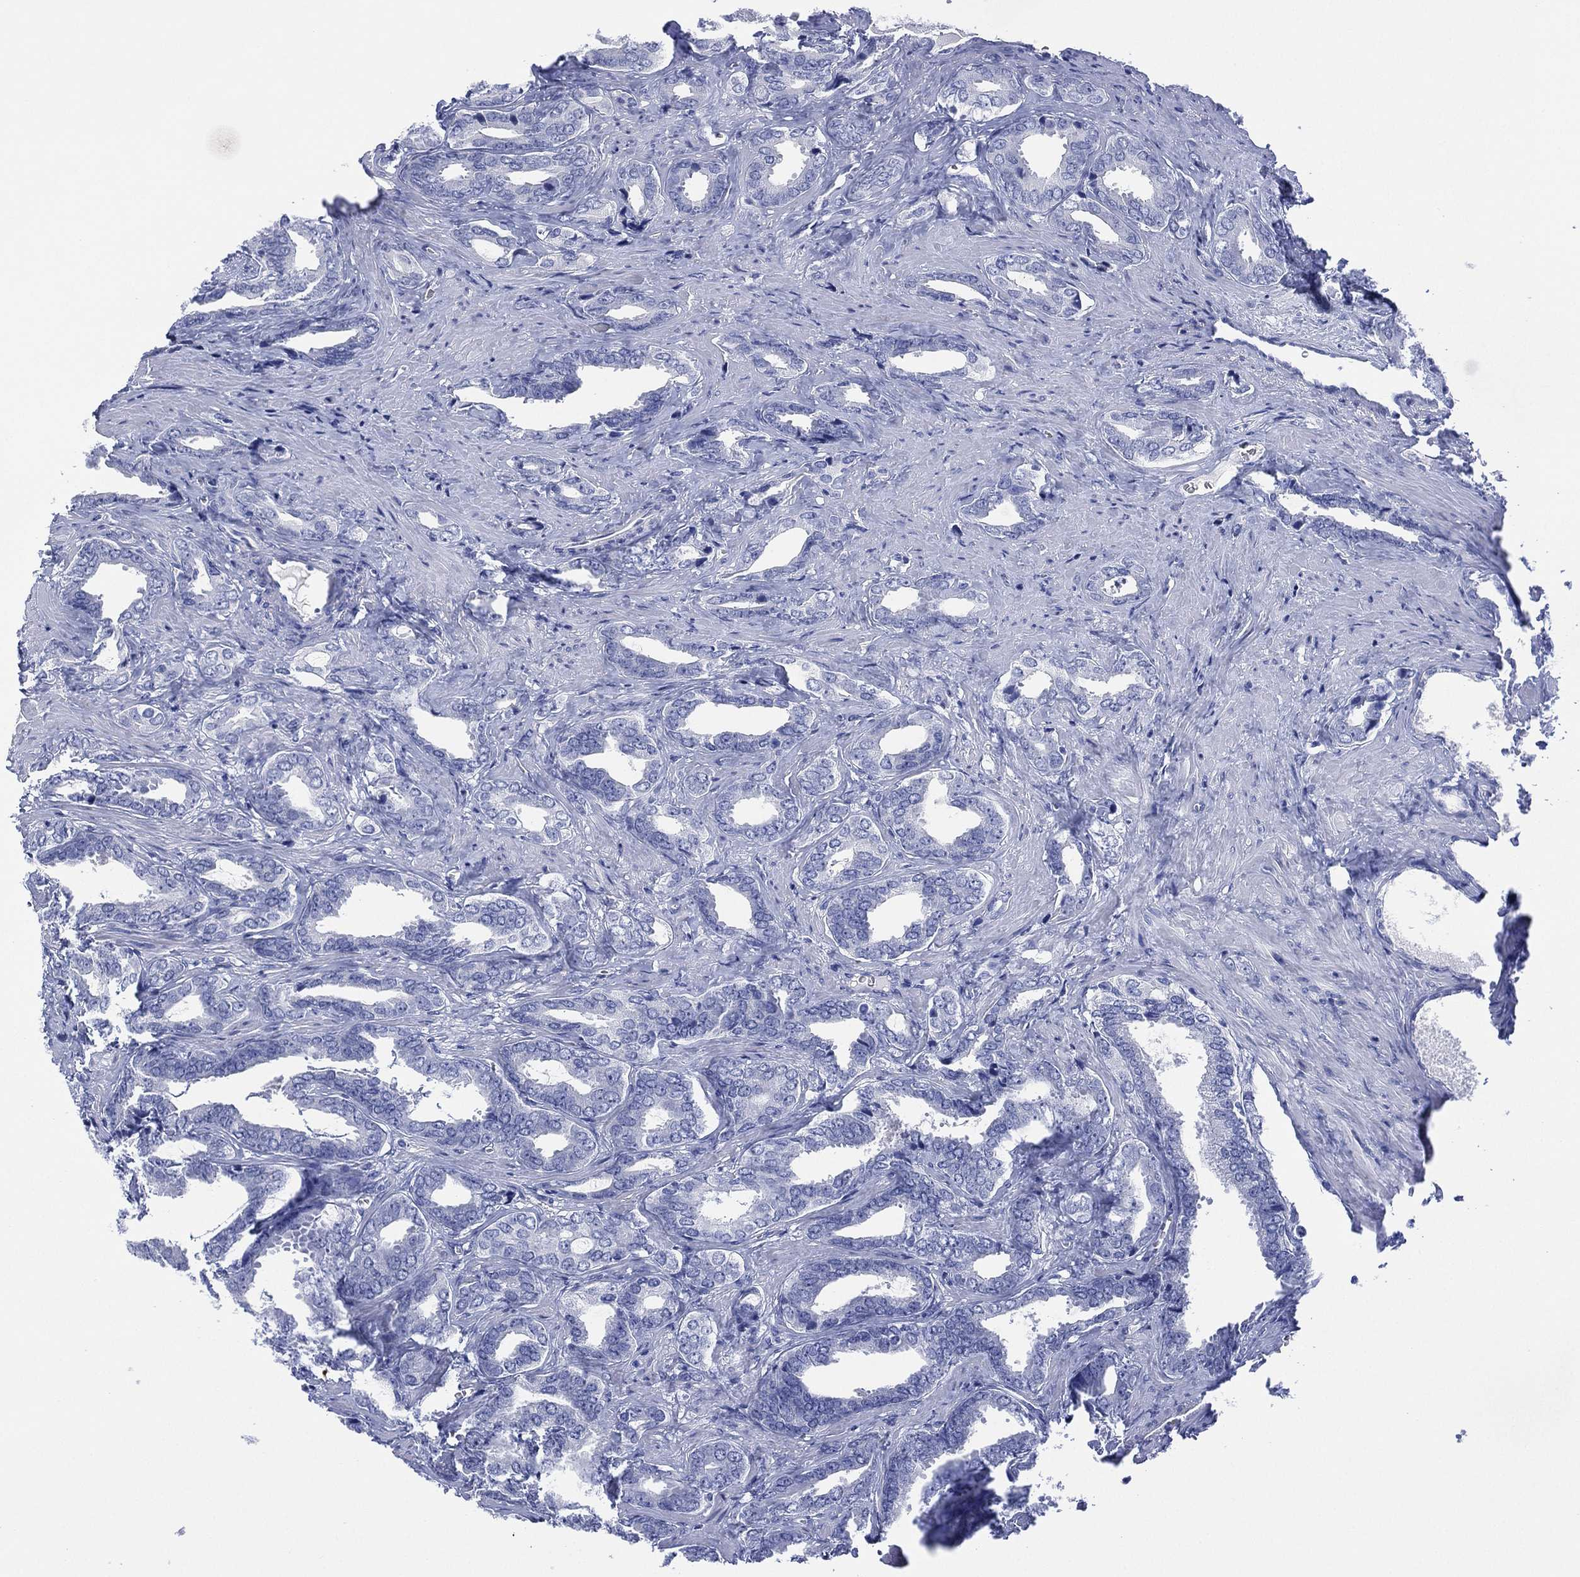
{"staining": {"intensity": "negative", "quantity": "none", "location": "none"}, "tissue": "prostate cancer", "cell_type": "Tumor cells", "image_type": "cancer", "snomed": [{"axis": "morphology", "description": "Adenocarcinoma, NOS"}, {"axis": "topography", "description": "Prostate"}], "caption": "High magnification brightfield microscopy of prostate cancer stained with DAB (3,3'-diaminobenzidine) (brown) and counterstained with hematoxylin (blue): tumor cells show no significant expression.", "gene": "DSG1", "patient": {"sex": "male", "age": 66}}